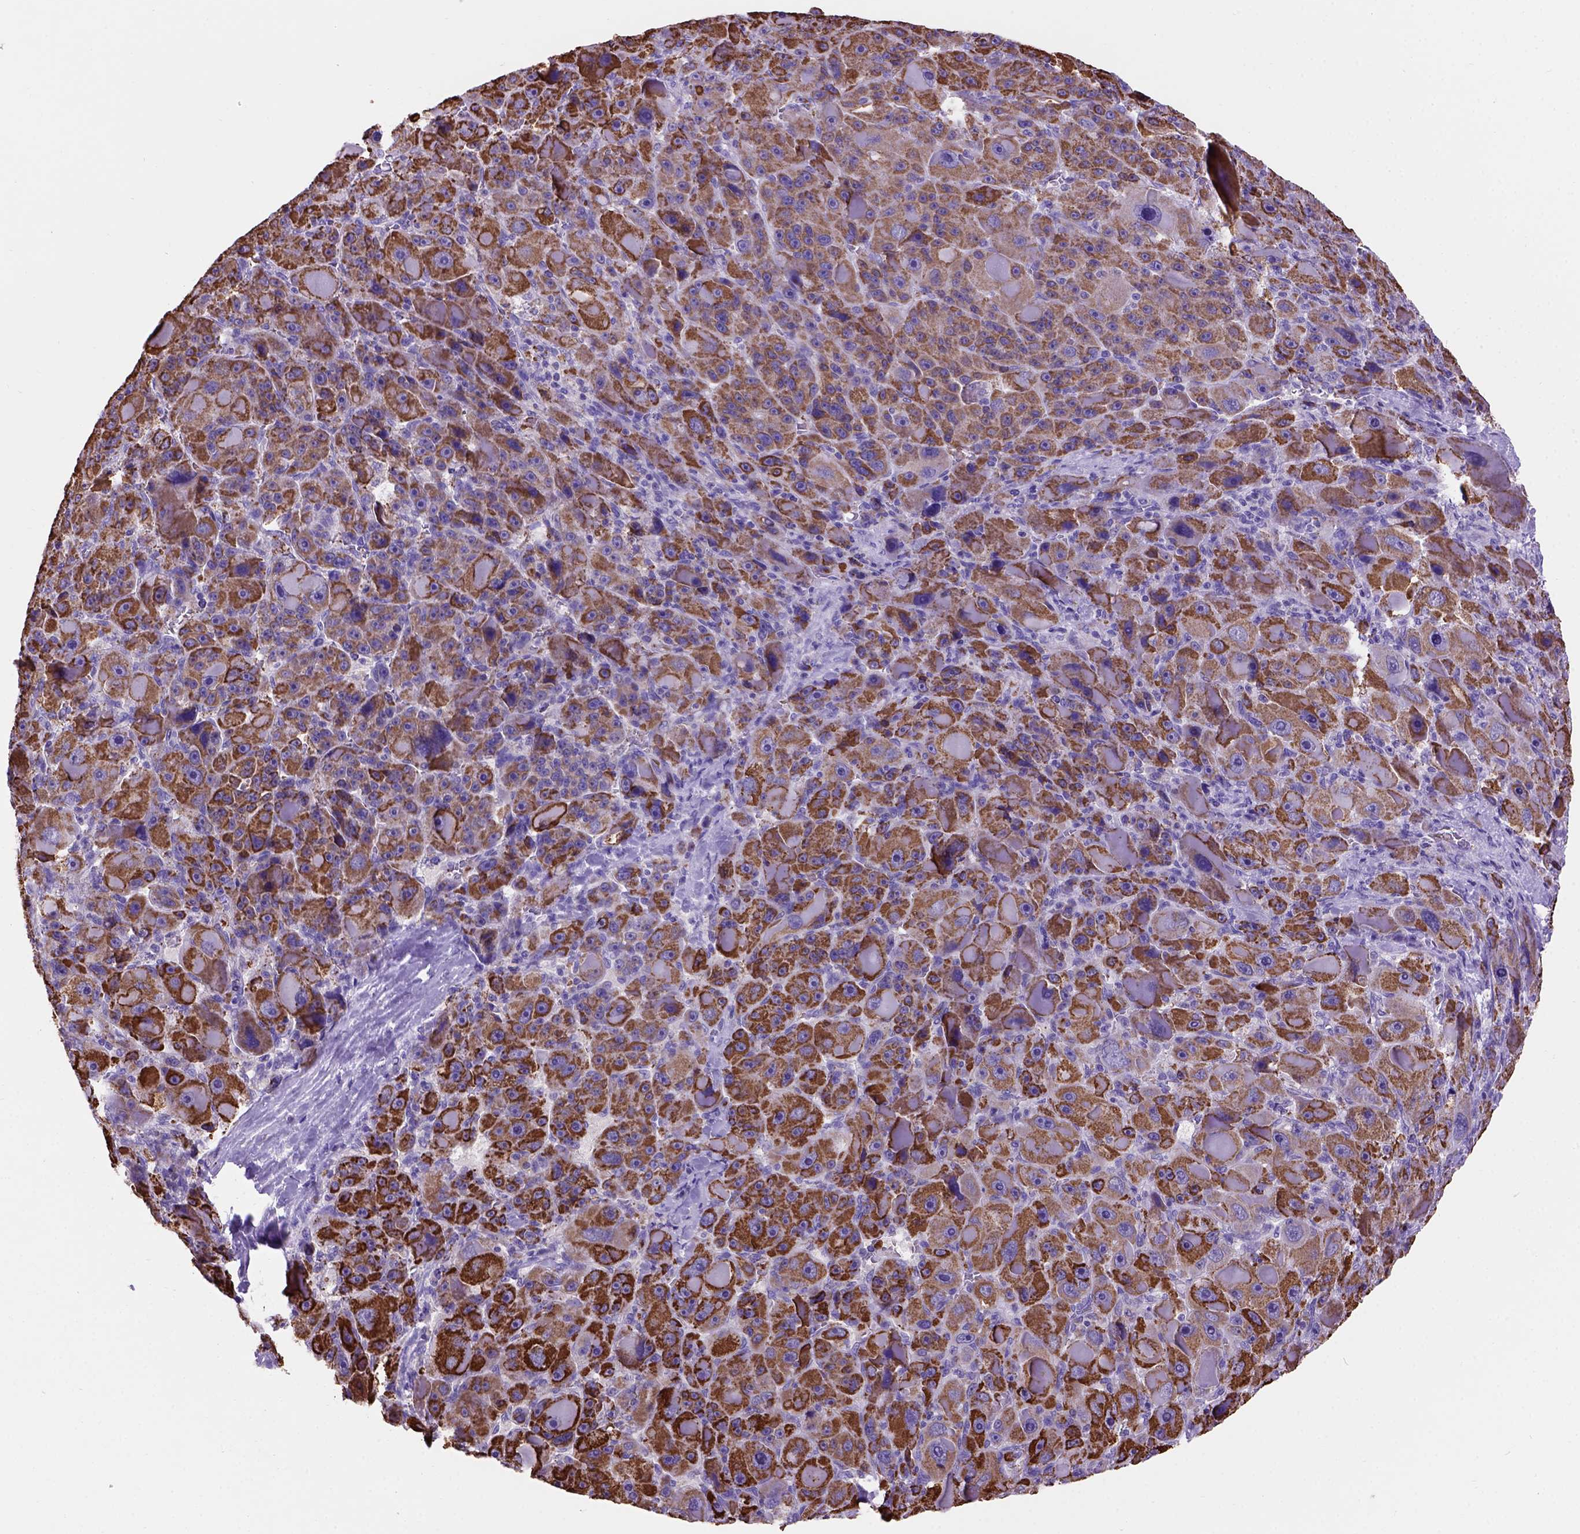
{"staining": {"intensity": "strong", "quantity": ">75%", "location": "cytoplasmic/membranous"}, "tissue": "liver cancer", "cell_type": "Tumor cells", "image_type": "cancer", "snomed": [{"axis": "morphology", "description": "Carcinoma, Hepatocellular, NOS"}, {"axis": "topography", "description": "Liver"}], "caption": "Protein expression analysis of liver hepatocellular carcinoma demonstrates strong cytoplasmic/membranous expression in approximately >75% of tumor cells.", "gene": "L2HGDH", "patient": {"sex": "male", "age": 76}}